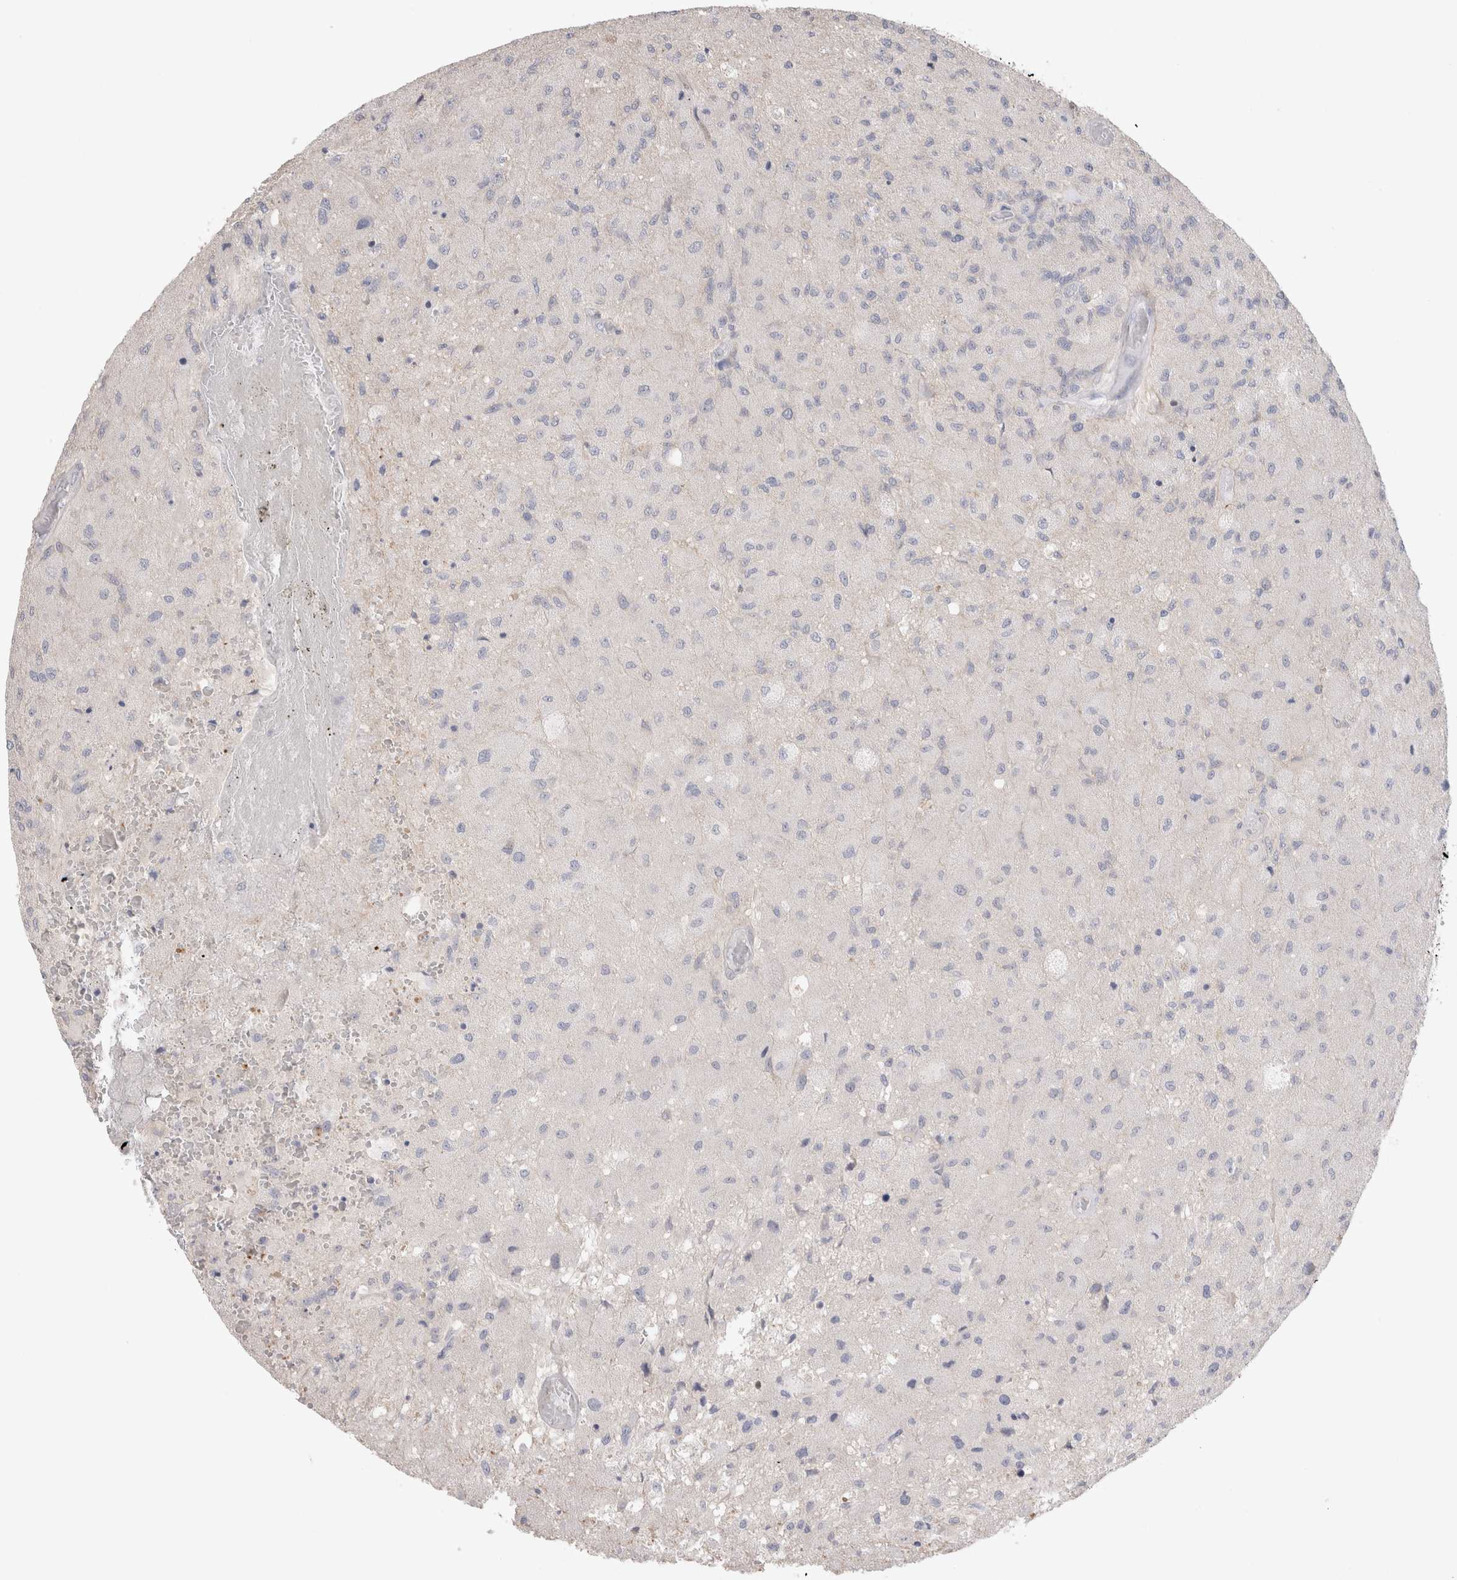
{"staining": {"intensity": "negative", "quantity": "none", "location": "none"}, "tissue": "glioma", "cell_type": "Tumor cells", "image_type": "cancer", "snomed": [{"axis": "morphology", "description": "Normal tissue, NOS"}, {"axis": "morphology", "description": "Glioma, malignant, High grade"}, {"axis": "topography", "description": "Cerebral cortex"}], "caption": "Glioma stained for a protein using immunohistochemistry displays no expression tumor cells.", "gene": "DMD", "patient": {"sex": "male", "age": 77}}